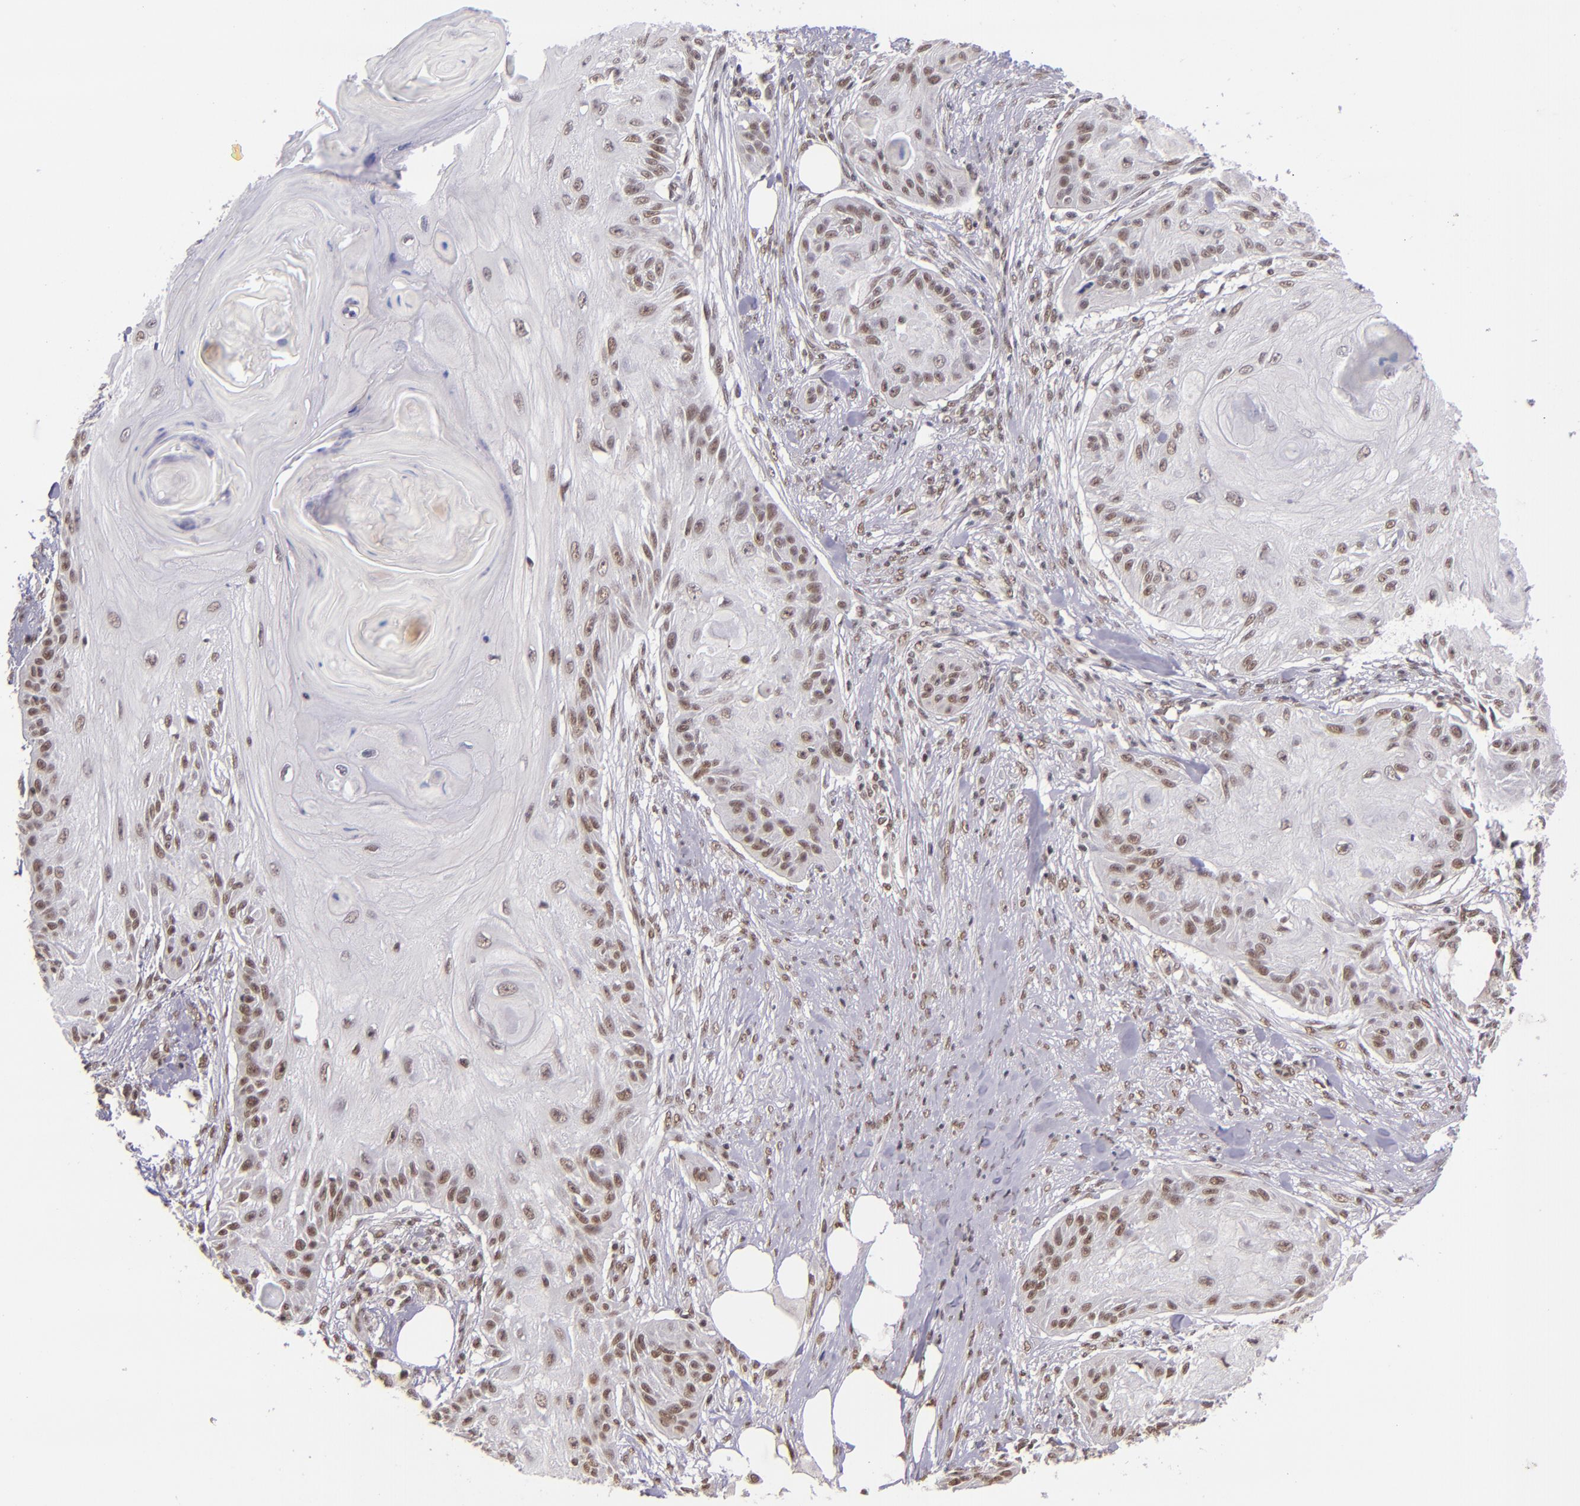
{"staining": {"intensity": "moderate", "quantity": "25%-75%", "location": "nuclear"}, "tissue": "skin cancer", "cell_type": "Tumor cells", "image_type": "cancer", "snomed": [{"axis": "morphology", "description": "Squamous cell carcinoma, NOS"}, {"axis": "topography", "description": "Skin"}], "caption": "Protein expression analysis of human skin cancer reveals moderate nuclear expression in approximately 25%-75% of tumor cells.", "gene": "ZNF148", "patient": {"sex": "female", "age": 88}}